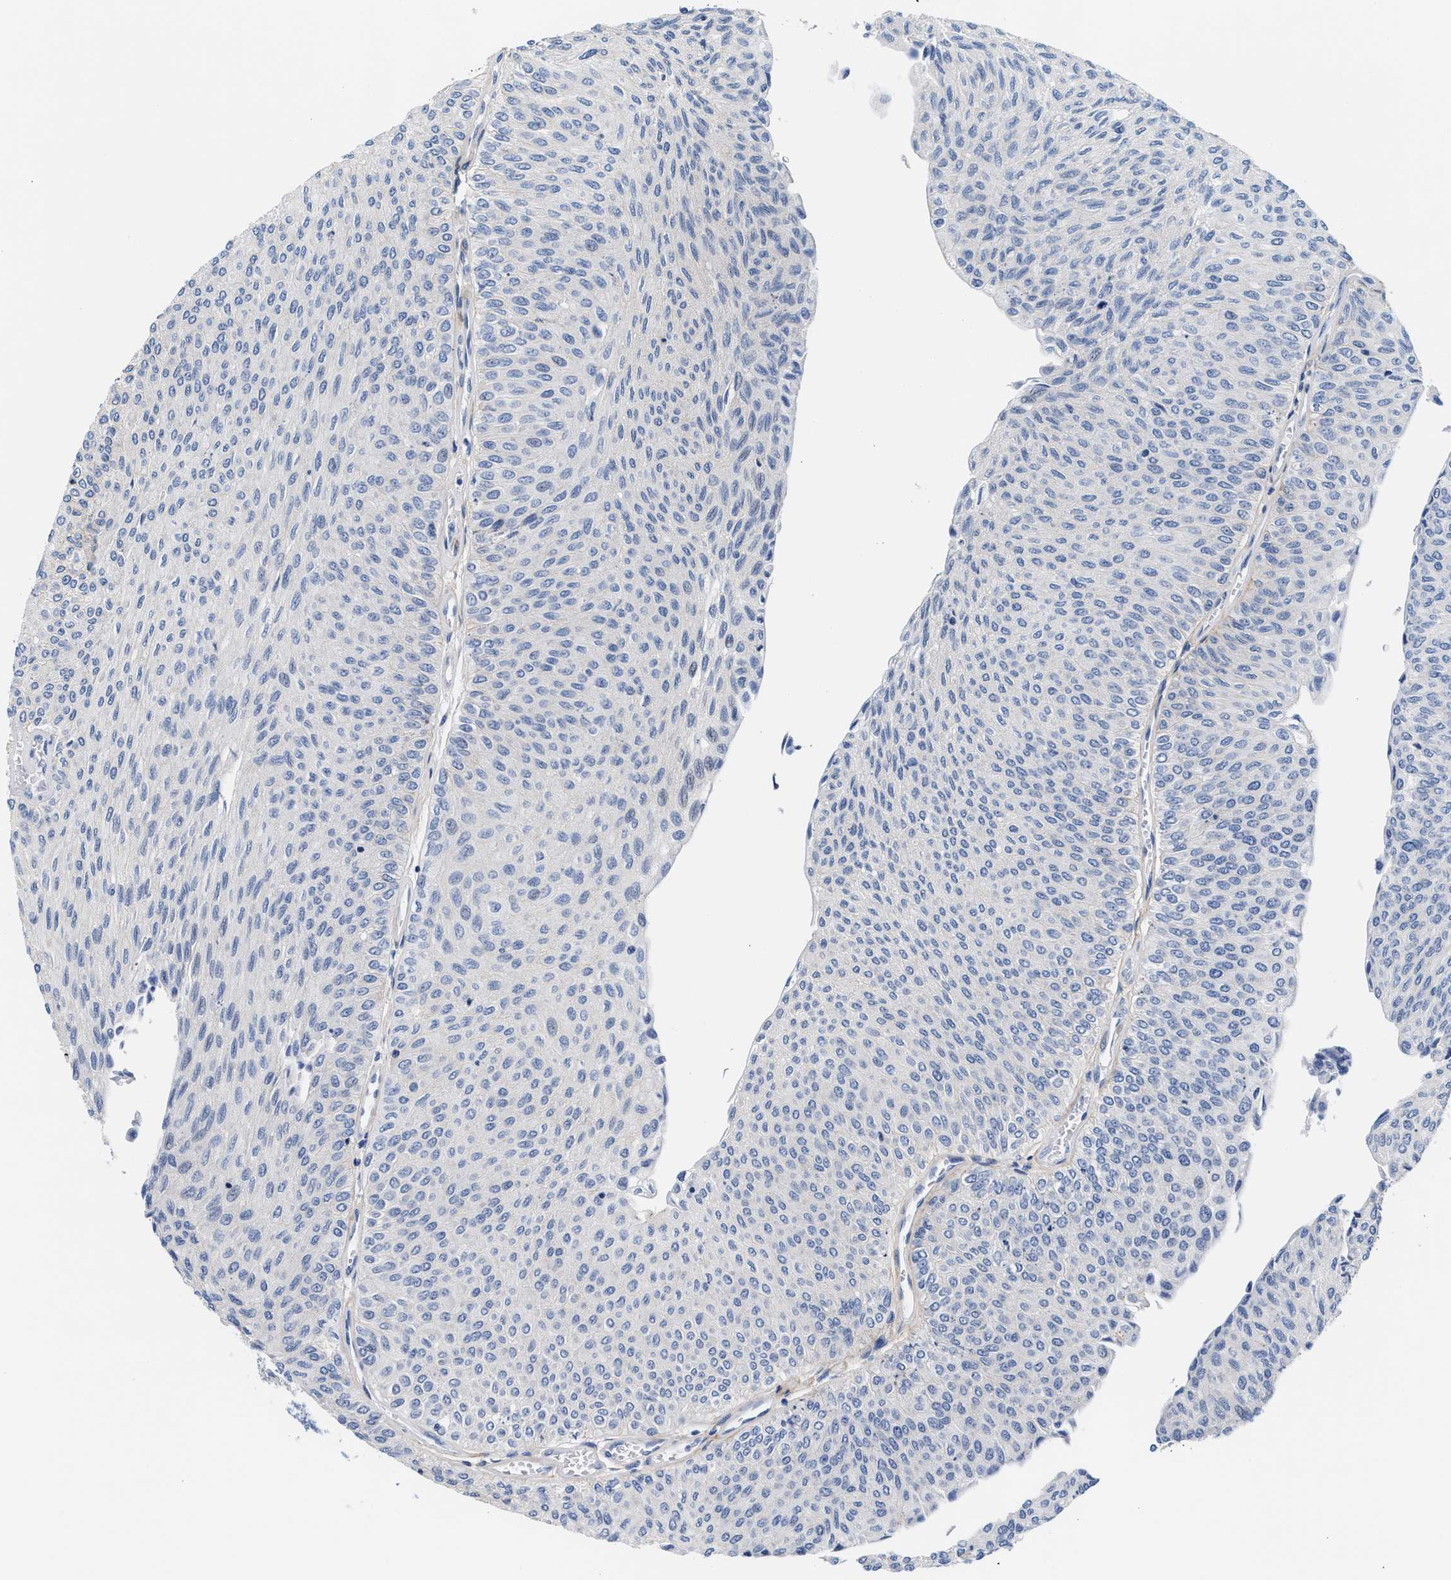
{"staining": {"intensity": "negative", "quantity": "none", "location": "none"}, "tissue": "urothelial cancer", "cell_type": "Tumor cells", "image_type": "cancer", "snomed": [{"axis": "morphology", "description": "Urothelial carcinoma, Low grade"}, {"axis": "topography", "description": "Urinary bladder"}], "caption": "Immunohistochemistry photomicrograph of human low-grade urothelial carcinoma stained for a protein (brown), which demonstrates no expression in tumor cells.", "gene": "ACTL7B", "patient": {"sex": "male", "age": 78}}